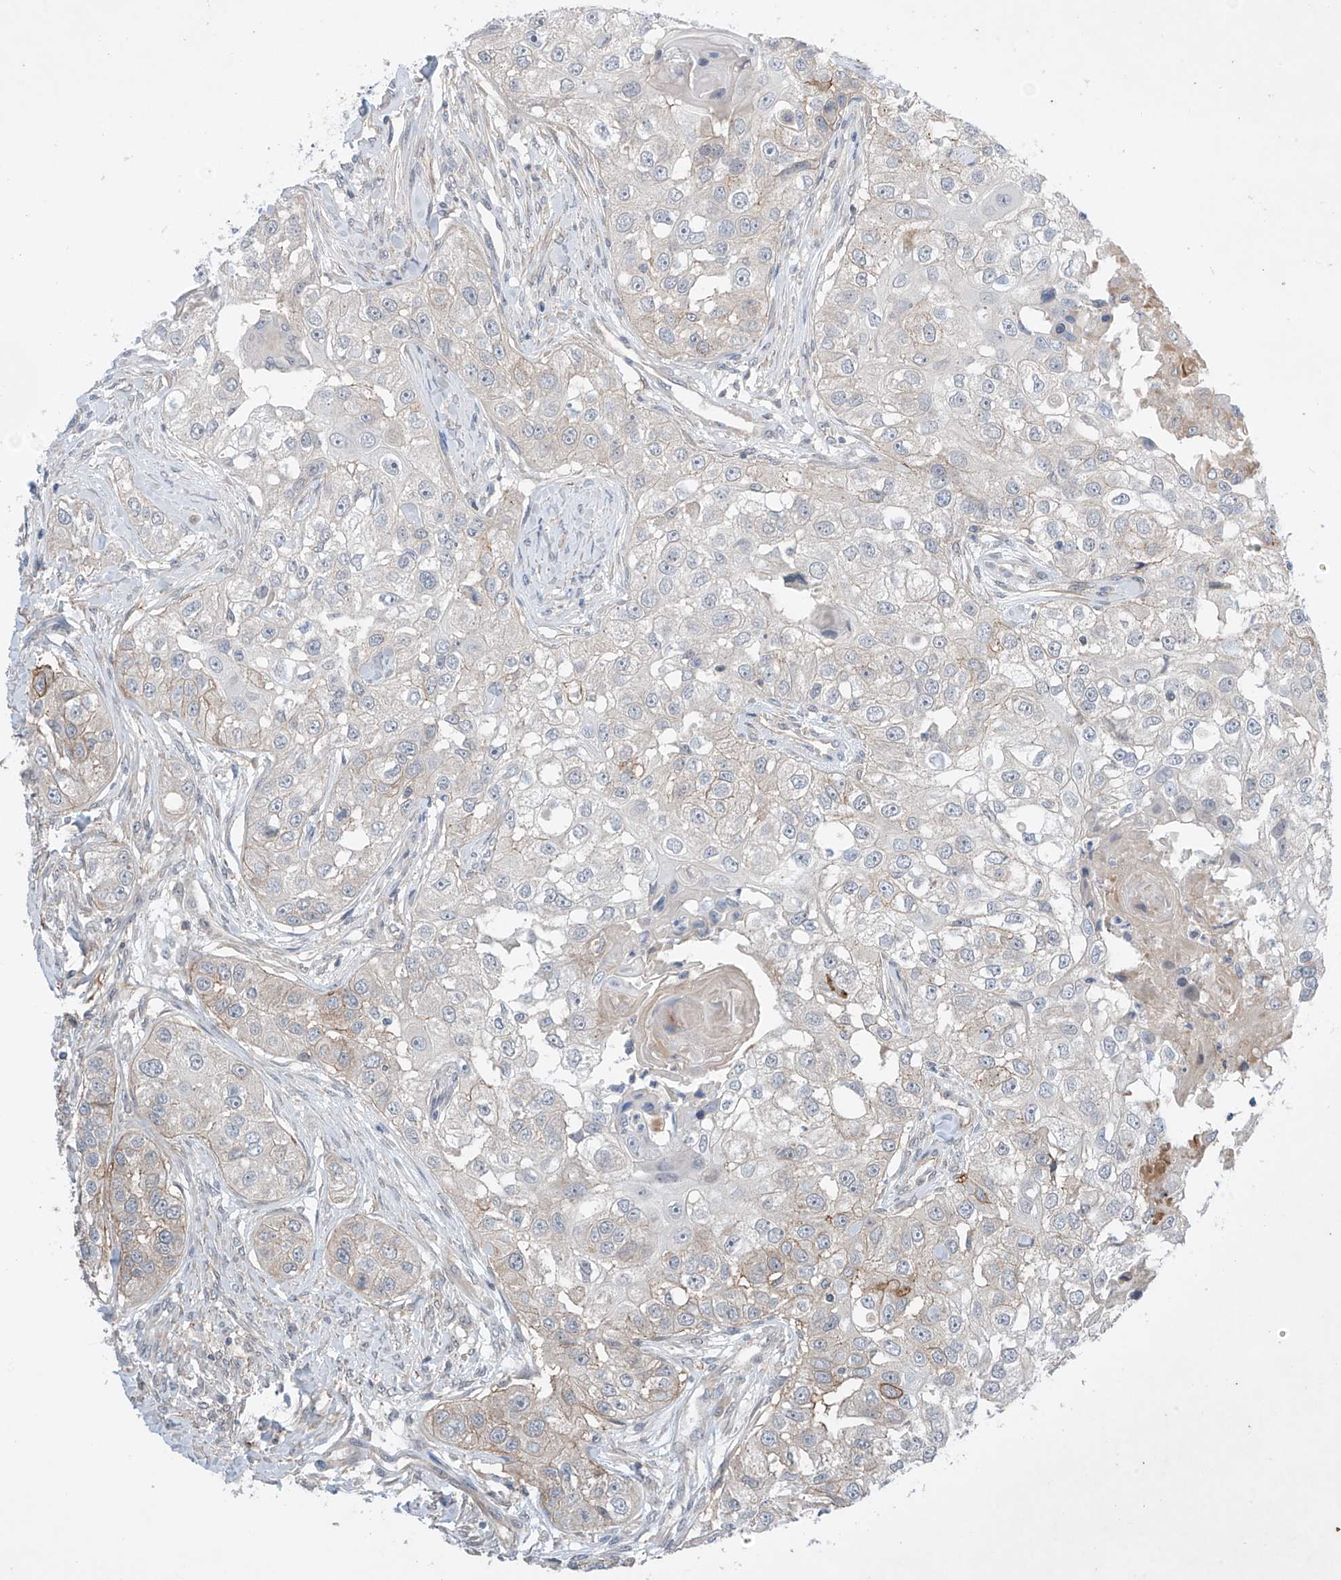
{"staining": {"intensity": "weak", "quantity": "<25%", "location": "cytoplasmic/membranous"}, "tissue": "head and neck cancer", "cell_type": "Tumor cells", "image_type": "cancer", "snomed": [{"axis": "morphology", "description": "Normal tissue, NOS"}, {"axis": "morphology", "description": "Squamous cell carcinoma, NOS"}, {"axis": "topography", "description": "Skeletal muscle"}, {"axis": "topography", "description": "Head-Neck"}], "caption": "Tumor cells show no significant protein expression in squamous cell carcinoma (head and neck).", "gene": "ABLIM2", "patient": {"sex": "male", "age": 51}}